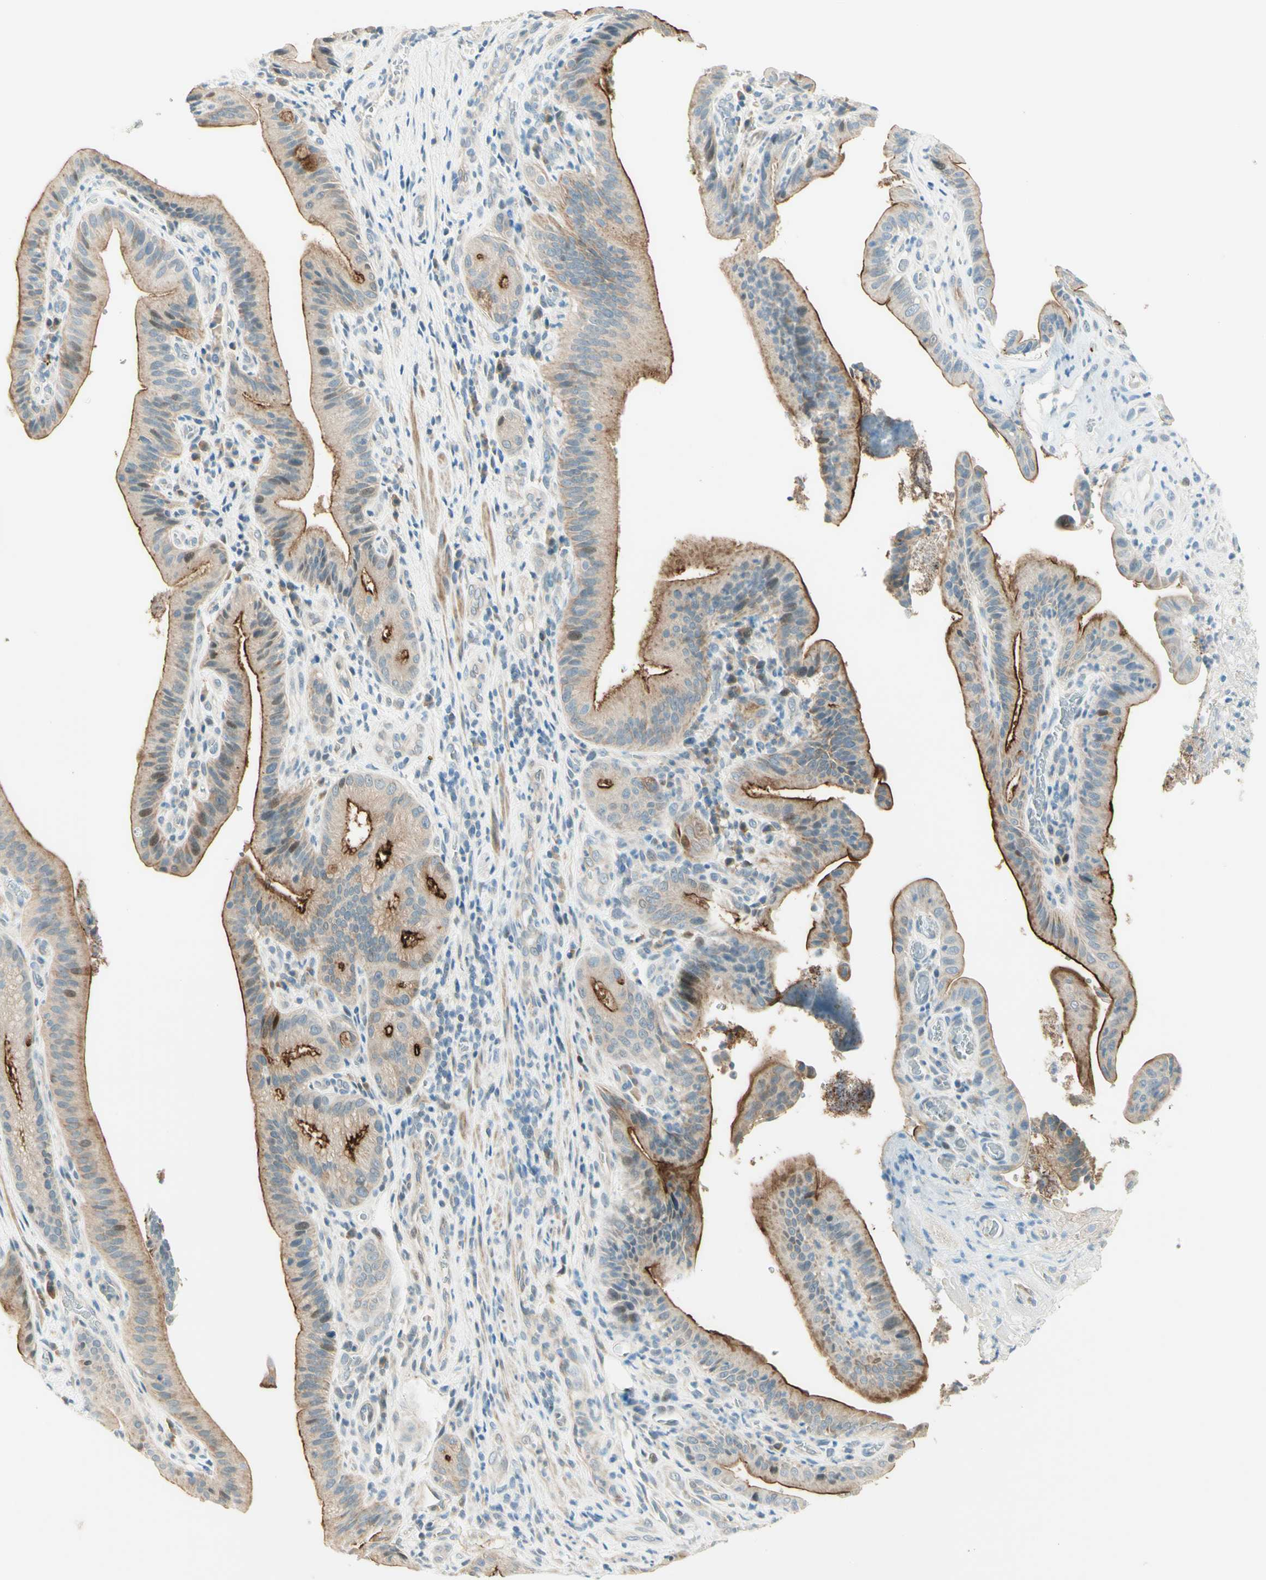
{"staining": {"intensity": "strong", "quantity": "25%-75%", "location": "cytoplasmic/membranous"}, "tissue": "pancreatic cancer", "cell_type": "Tumor cells", "image_type": "cancer", "snomed": [{"axis": "morphology", "description": "Adenocarcinoma, NOS"}, {"axis": "topography", "description": "Pancreas"}], "caption": "Pancreatic adenocarcinoma tissue exhibits strong cytoplasmic/membranous positivity in about 25%-75% of tumor cells, visualized by immunohistochemistry. (DAB (3,3'-diaminobenzidine) = brown stain, brightfield microscopy at high magnification).", "gene": "PROM1", "patient": {"sex": "female", "age": 75}}